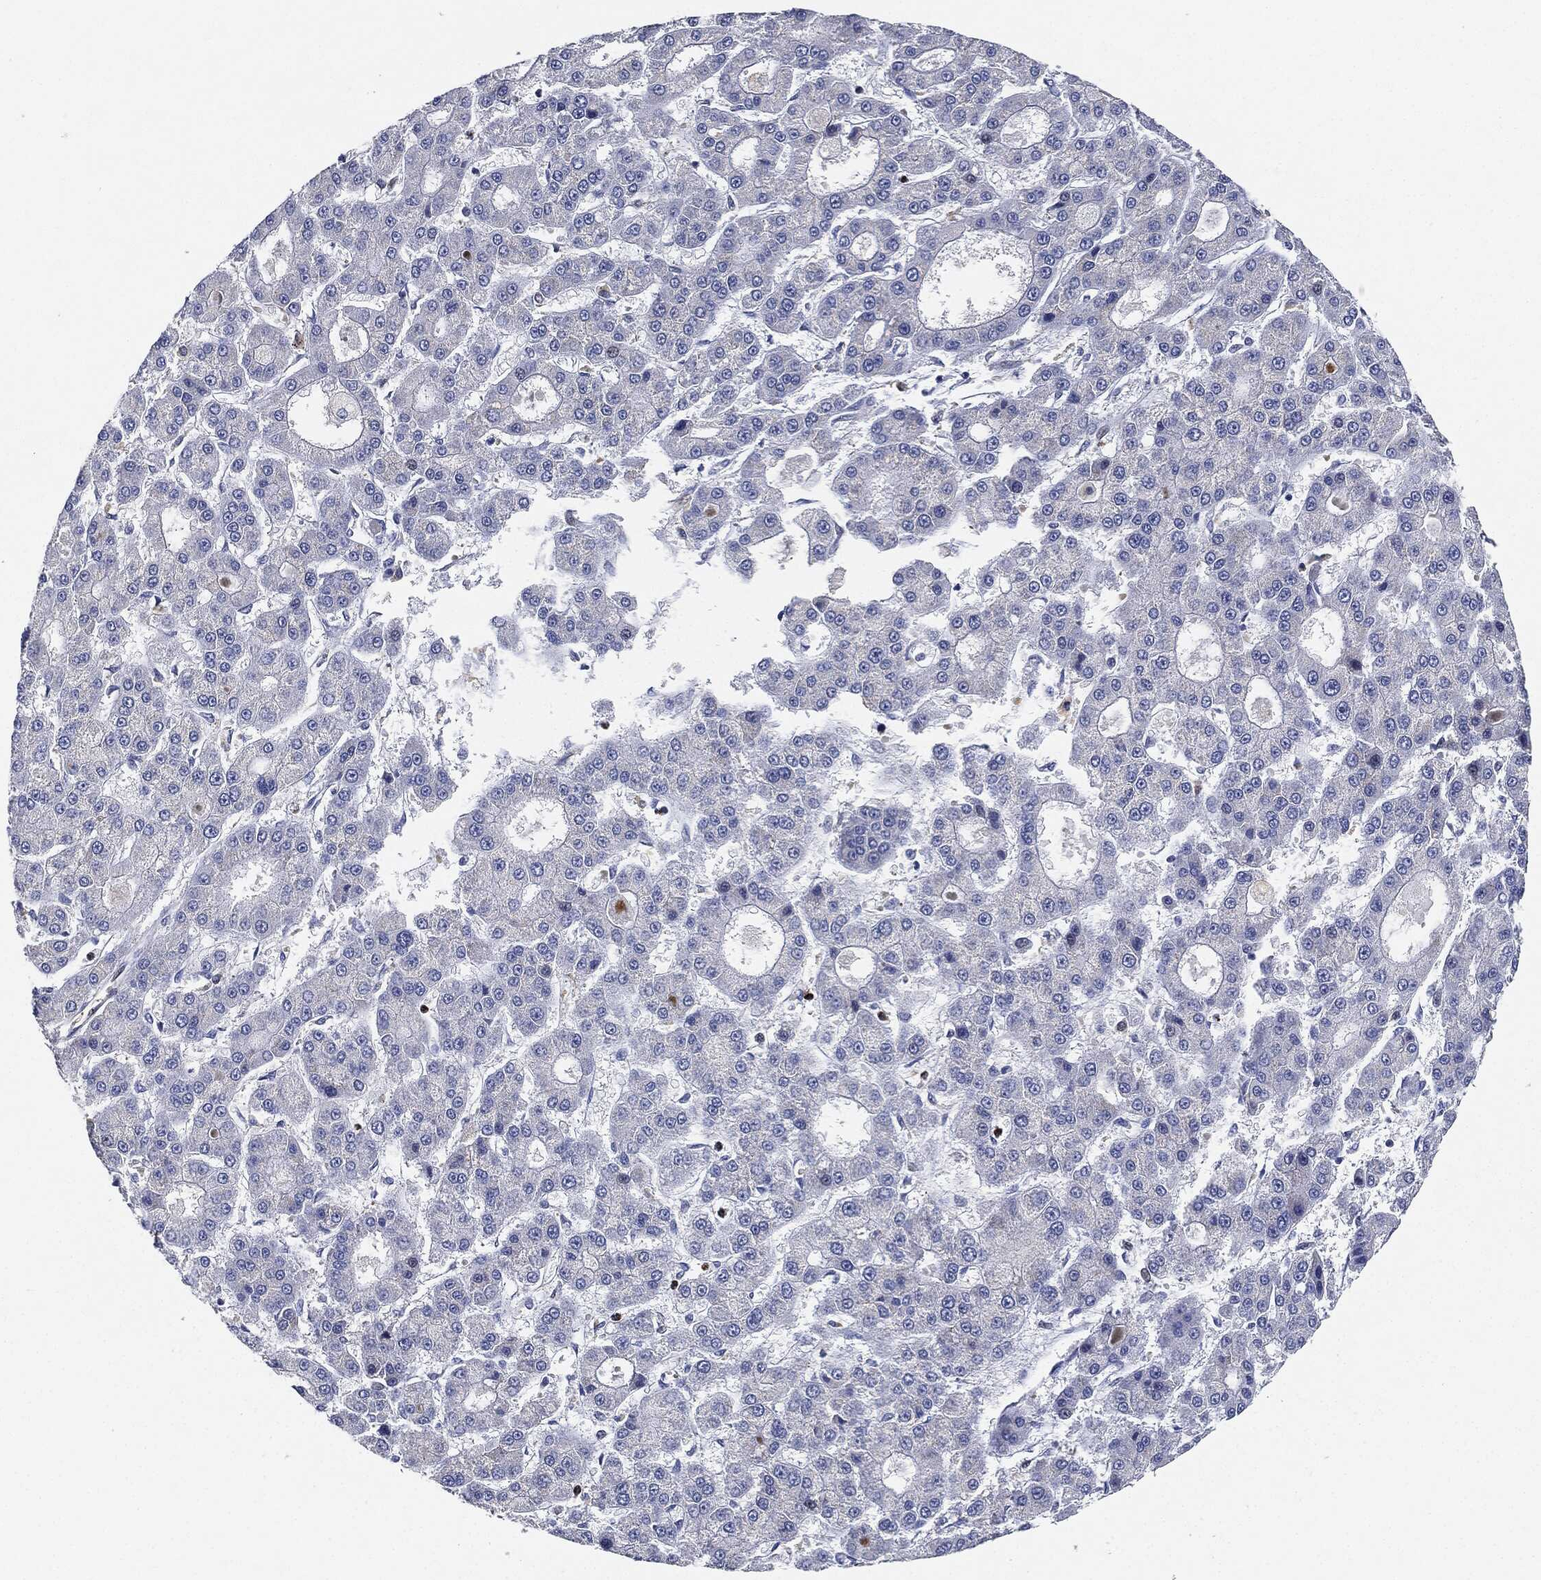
{"staining": {"intensity": "negative", "quantity": "none", "location": "none"}, "tissue": "liver cancer", "cell_type": "Tumor cells", "image_type": "cancer", "snomed": [{"axis": "morphology", "description": "Carcinoma, Hepatocellular, NOS"}, {"axis": "topography", "description": "Liver"}], "caption": "Immunohistochemistry (IHC) of human hepatocellular carcinoma (liver) shows no staining in tumor cells. (DAB immunohistochemistry with hematoxylin counter stain).", "gene": "NANOS3", "patient": {"sex": "male", "age": 70}}